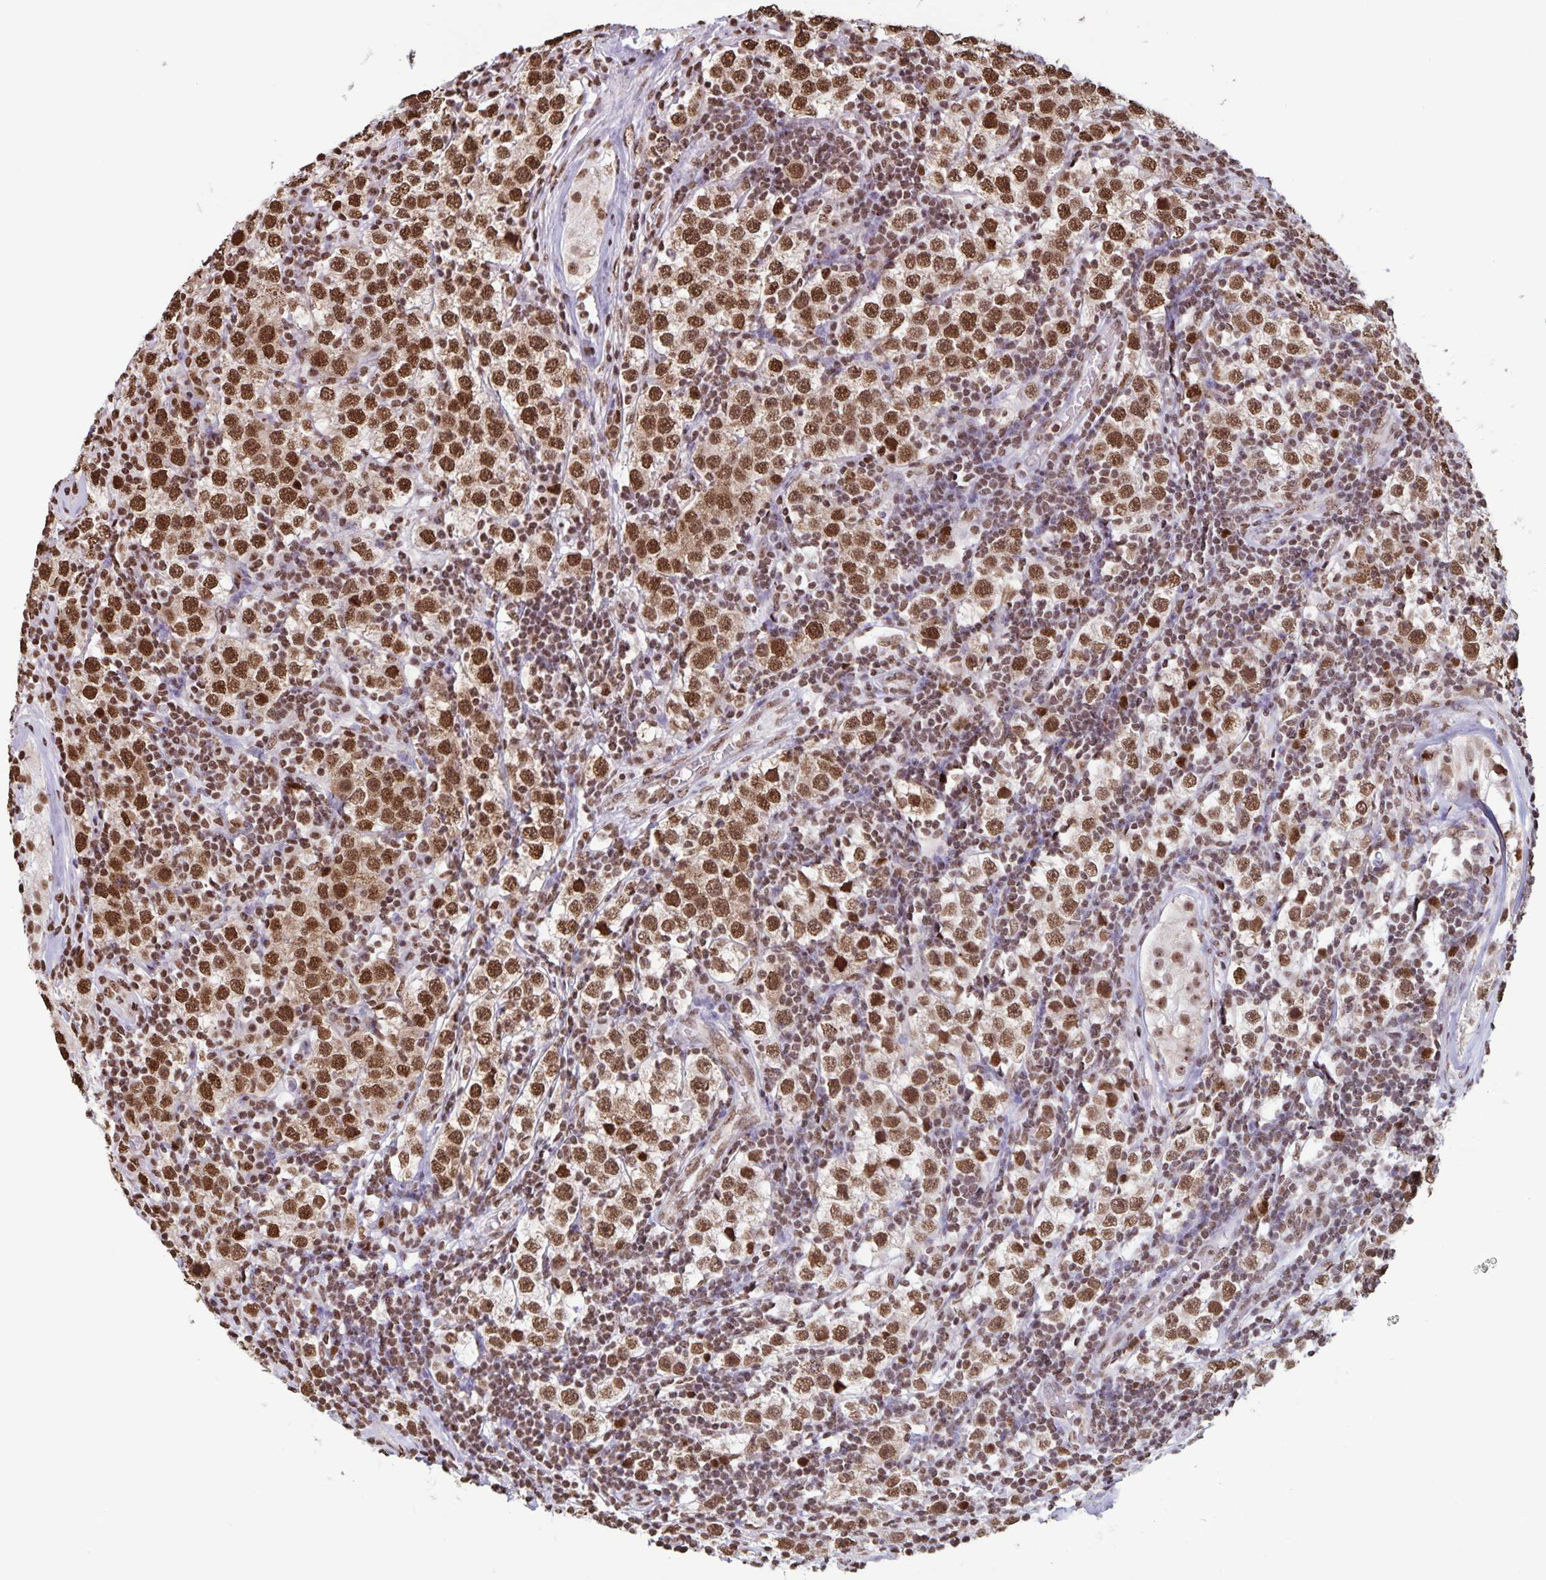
{"staining": {"intensity": "moderate", "quantity": ">75%", "location": "nuclear"}, "tissue": "urothelial cancer", "cell_type": "Tumor cells", "image_type": "cancer", "snomed": [{"axis": "morphology", "description": "Normal tissue, NOS"}, {"axis": "morphology", "description": "Urothelial carcinoma, High grade"}, {"axis": "morphology", "description": "Seminoma, NOS"}, {"axis": "morphology", "description": "Carcinoma, Embryonal, NOS"}, {"axis": "topography", "description": "Urinary bladder"}, {"axis": "topography", "description": "Testis"}], "caption": "Urothelial carcinoma (high-grade) stained with a protein marker exhibits moderate staining in tumor cells.", "gene": "DUT", "patient": {"sex": "male", "age": 41}}